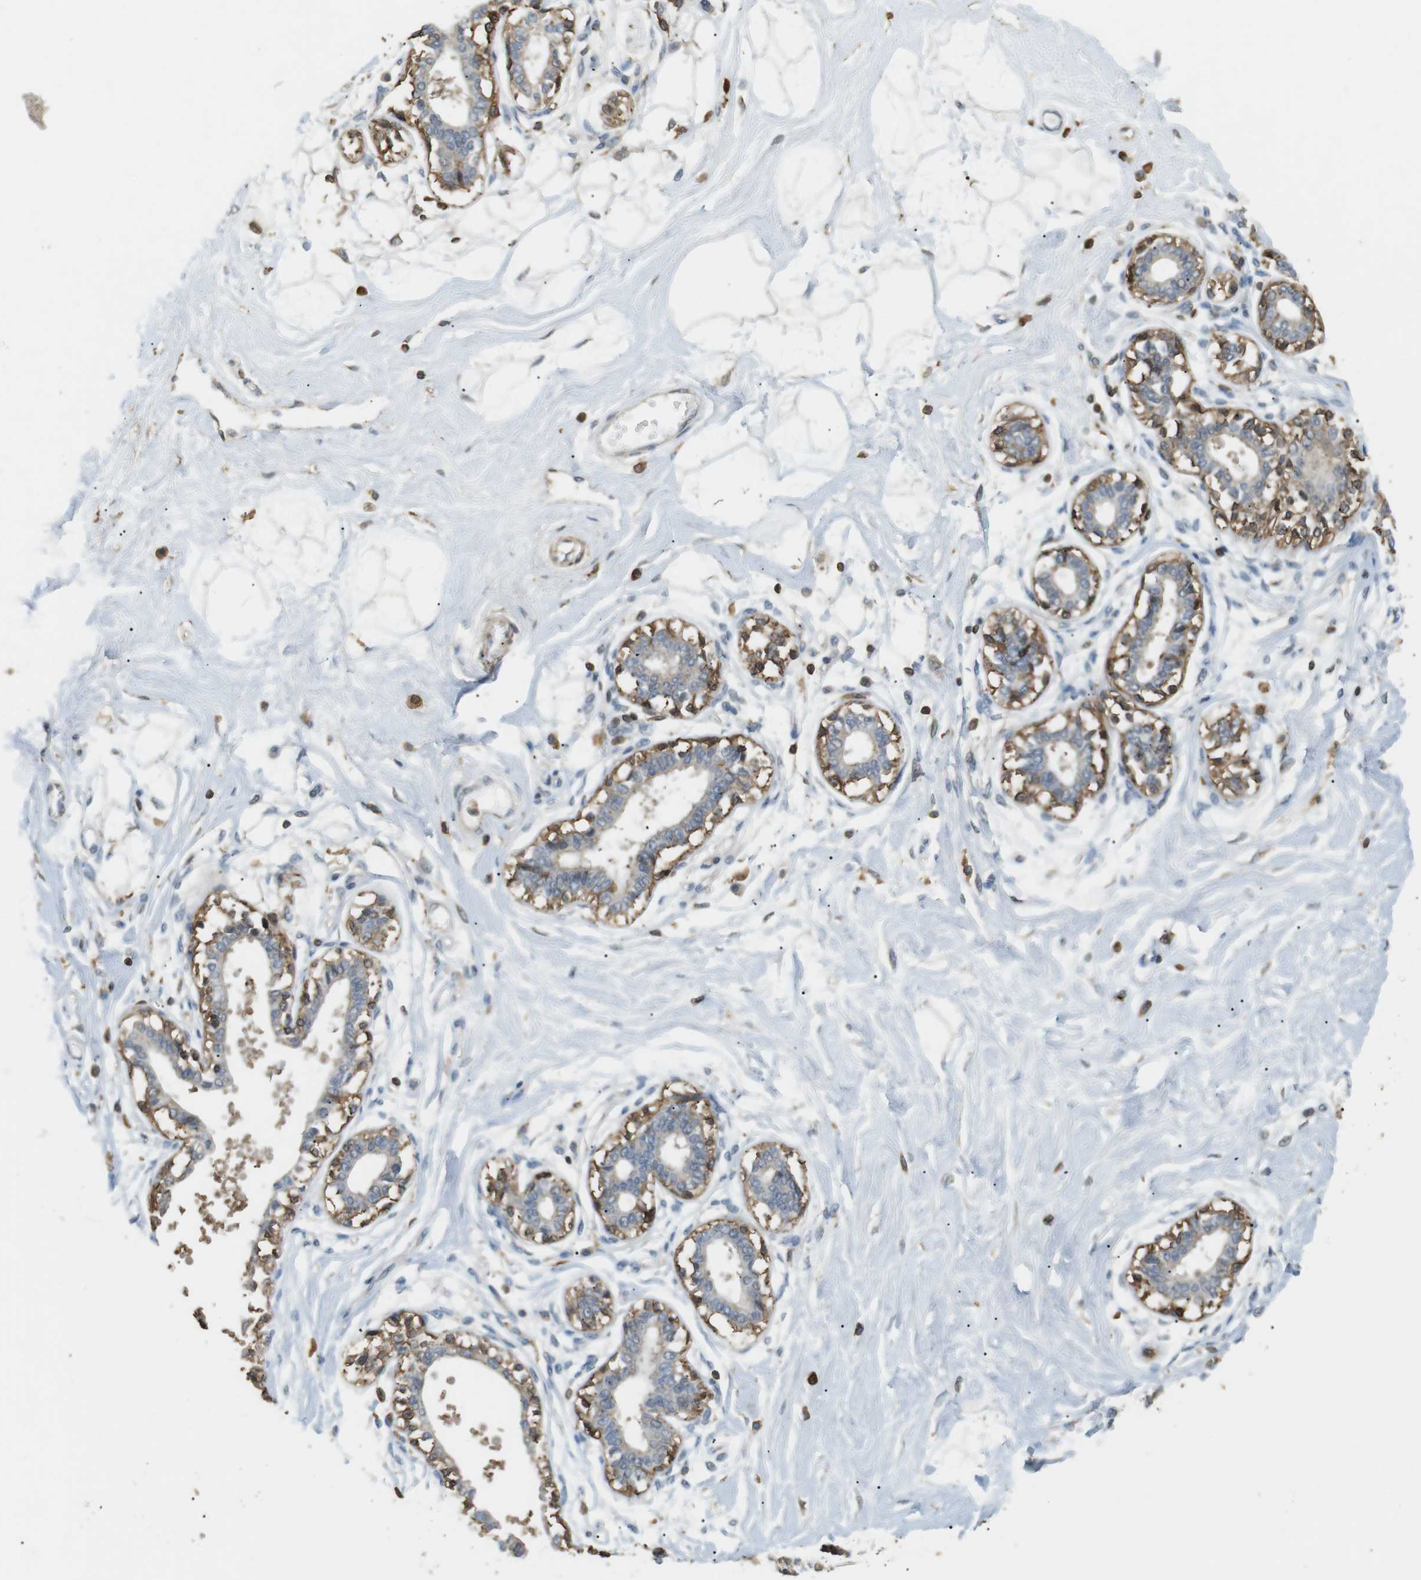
{"staining": {"intensity": "negative", "quantity": "none", "location": "none"}, "tissue": "breast", "cell_type": "Adipocytes", "image_type": "normal", "snomed": [{"axis": "morphology", "description": "Normal tissue, NOS"}, {"axis": "topography", "description": "Breast"}], "caption": "Human breast stained for a protein using immunohistochemistry (IHC) displays no staining in adipocytes.", "gene": "P2RY1", "patient": {"sex": "female", "age": 45}}